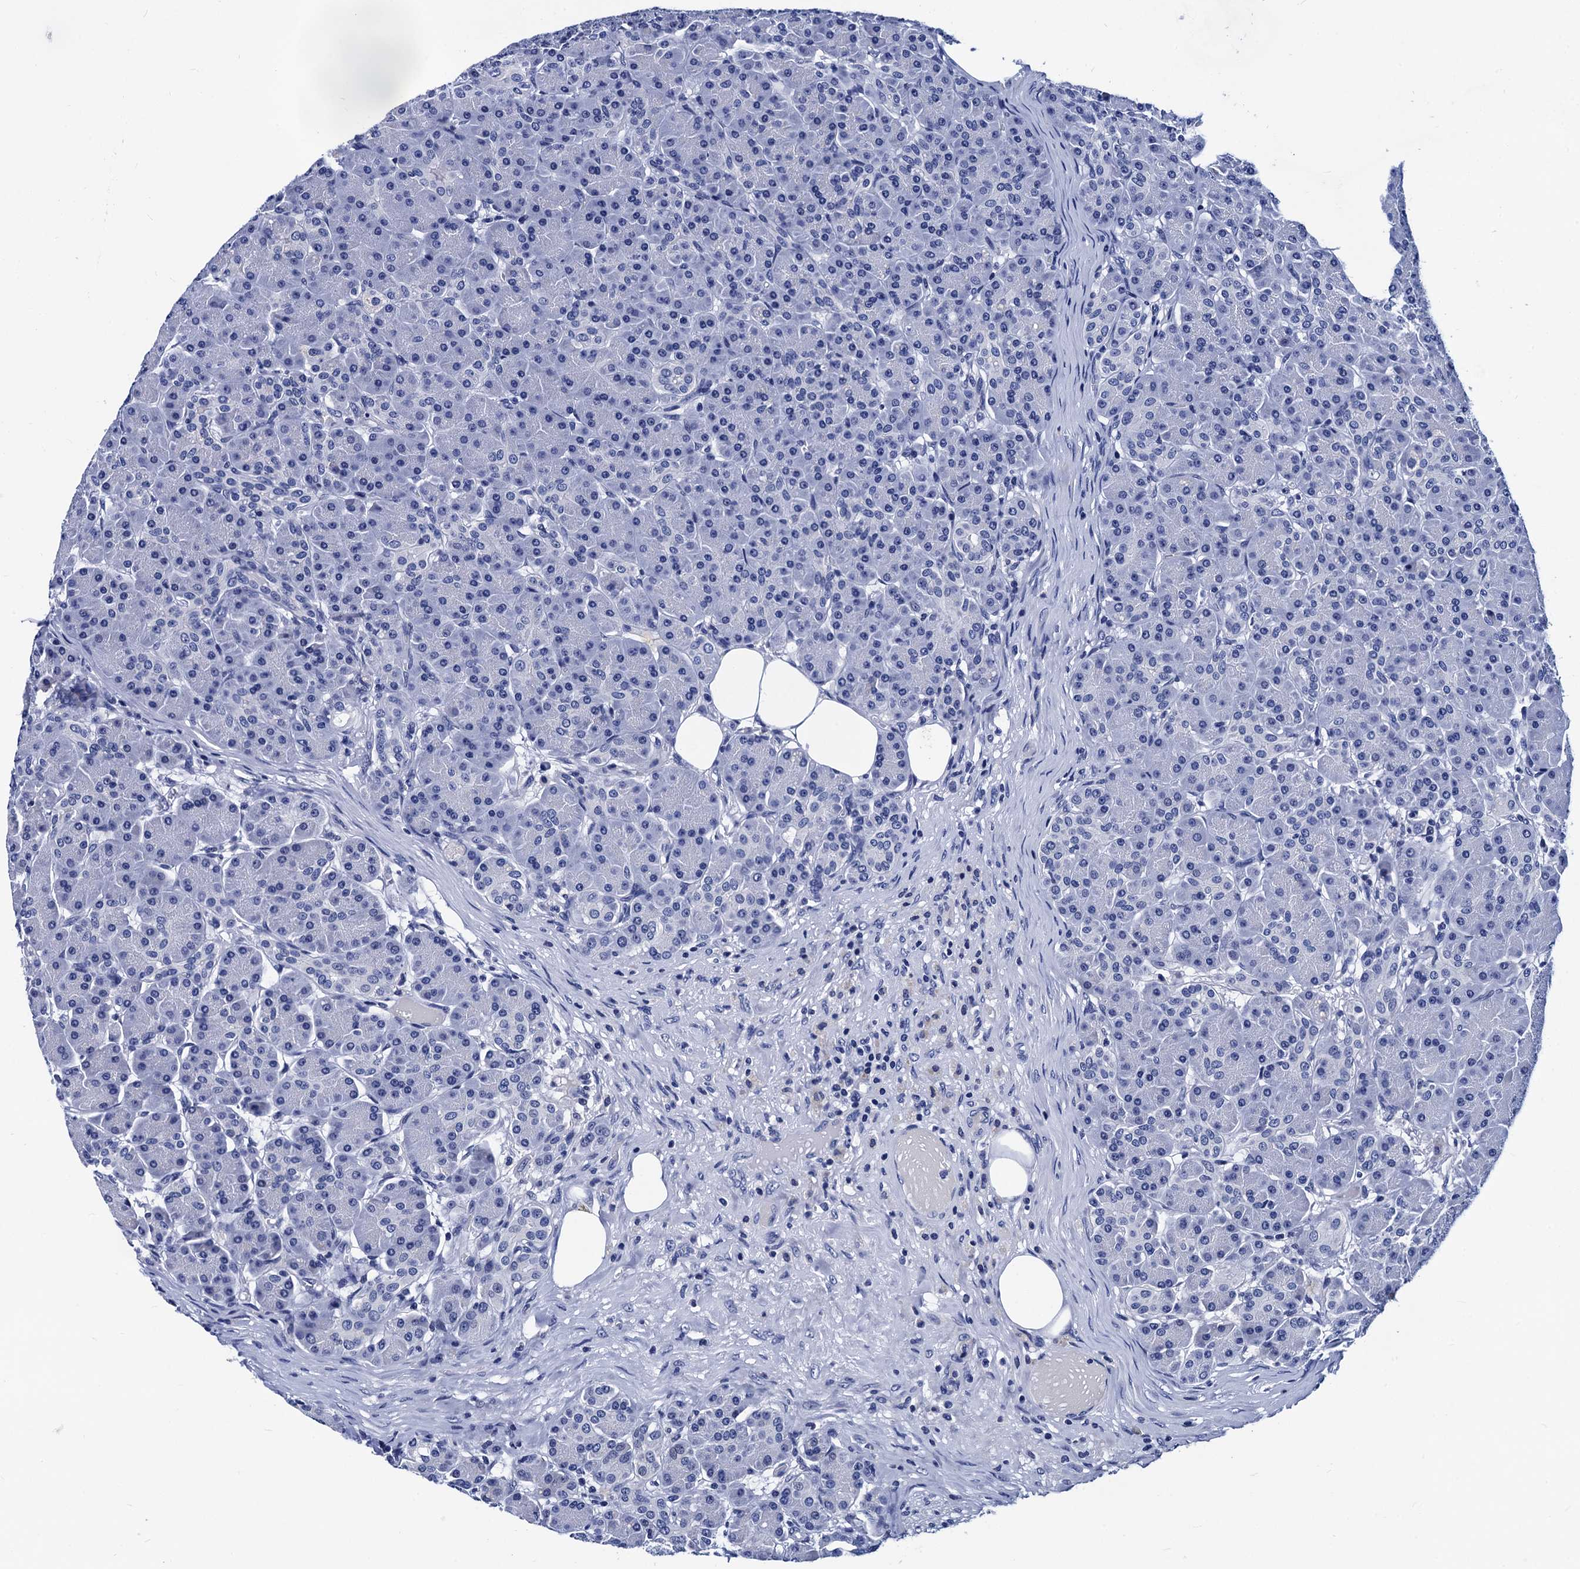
{"staining": {"intensity": "negative", "quantity": "none", "location": "none"}, "tissue": "pancreas", "cell_type": "Exocrine glandular cells", "image_type": "normal", "snomed": [{"axis": "morphology", "description": "Normal tissue, NOS"}, {"axis": "topography", "description": "Pancreas"}], "caption": "The image reveals no staining of exocrine glandular cells in normal pancreas. (Stains: DAB (3,3'-diaminobenzidine) IHC with hematoxylin counter stain, Microscopy: brightfield microscopy at high magnification).", "gene": "LRRC30", "patient": {"sex": "male", "age": 63}}